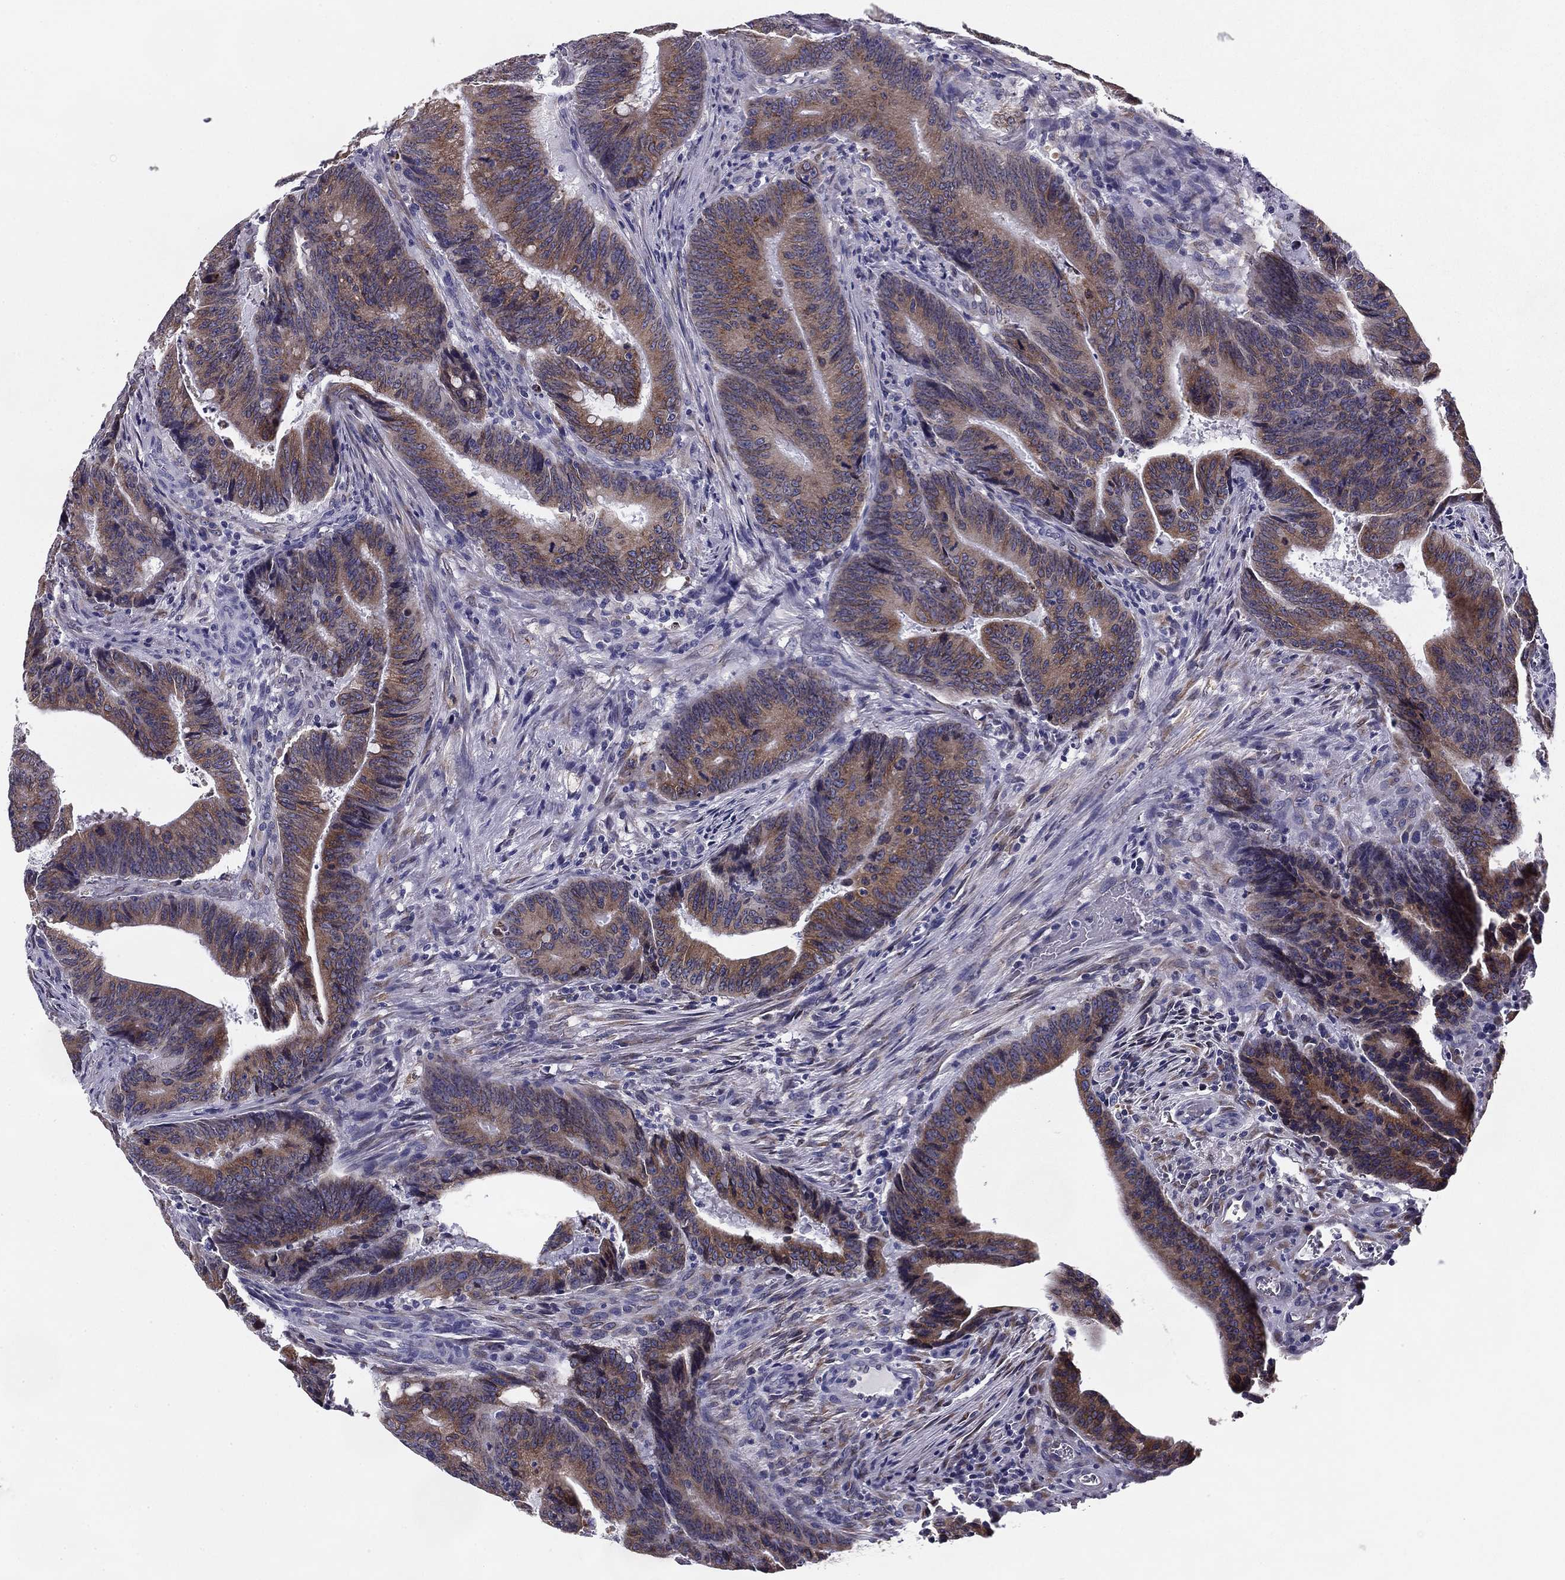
{"staining": {"intensity": "moderate", "quantity": ">75%", "location": "cytoplasmic/membranous"}, "tissue": "colorectal cancer", "cell_type": "Tumor cells", "image_type": "cancer", "snomed": [{"axis": "morphology", "description": "Adenocarcinoma, NOS"}, {"axis": "topography", "description": "Colon"}], "caption": "Colorectal cancer stained with immunohistochemistry exhibits moderate cytoplasmic/membranous expression in about >75% of tumor cells.", "gene": "TMED3", "patient": {"sex": "female", "age": 87}}